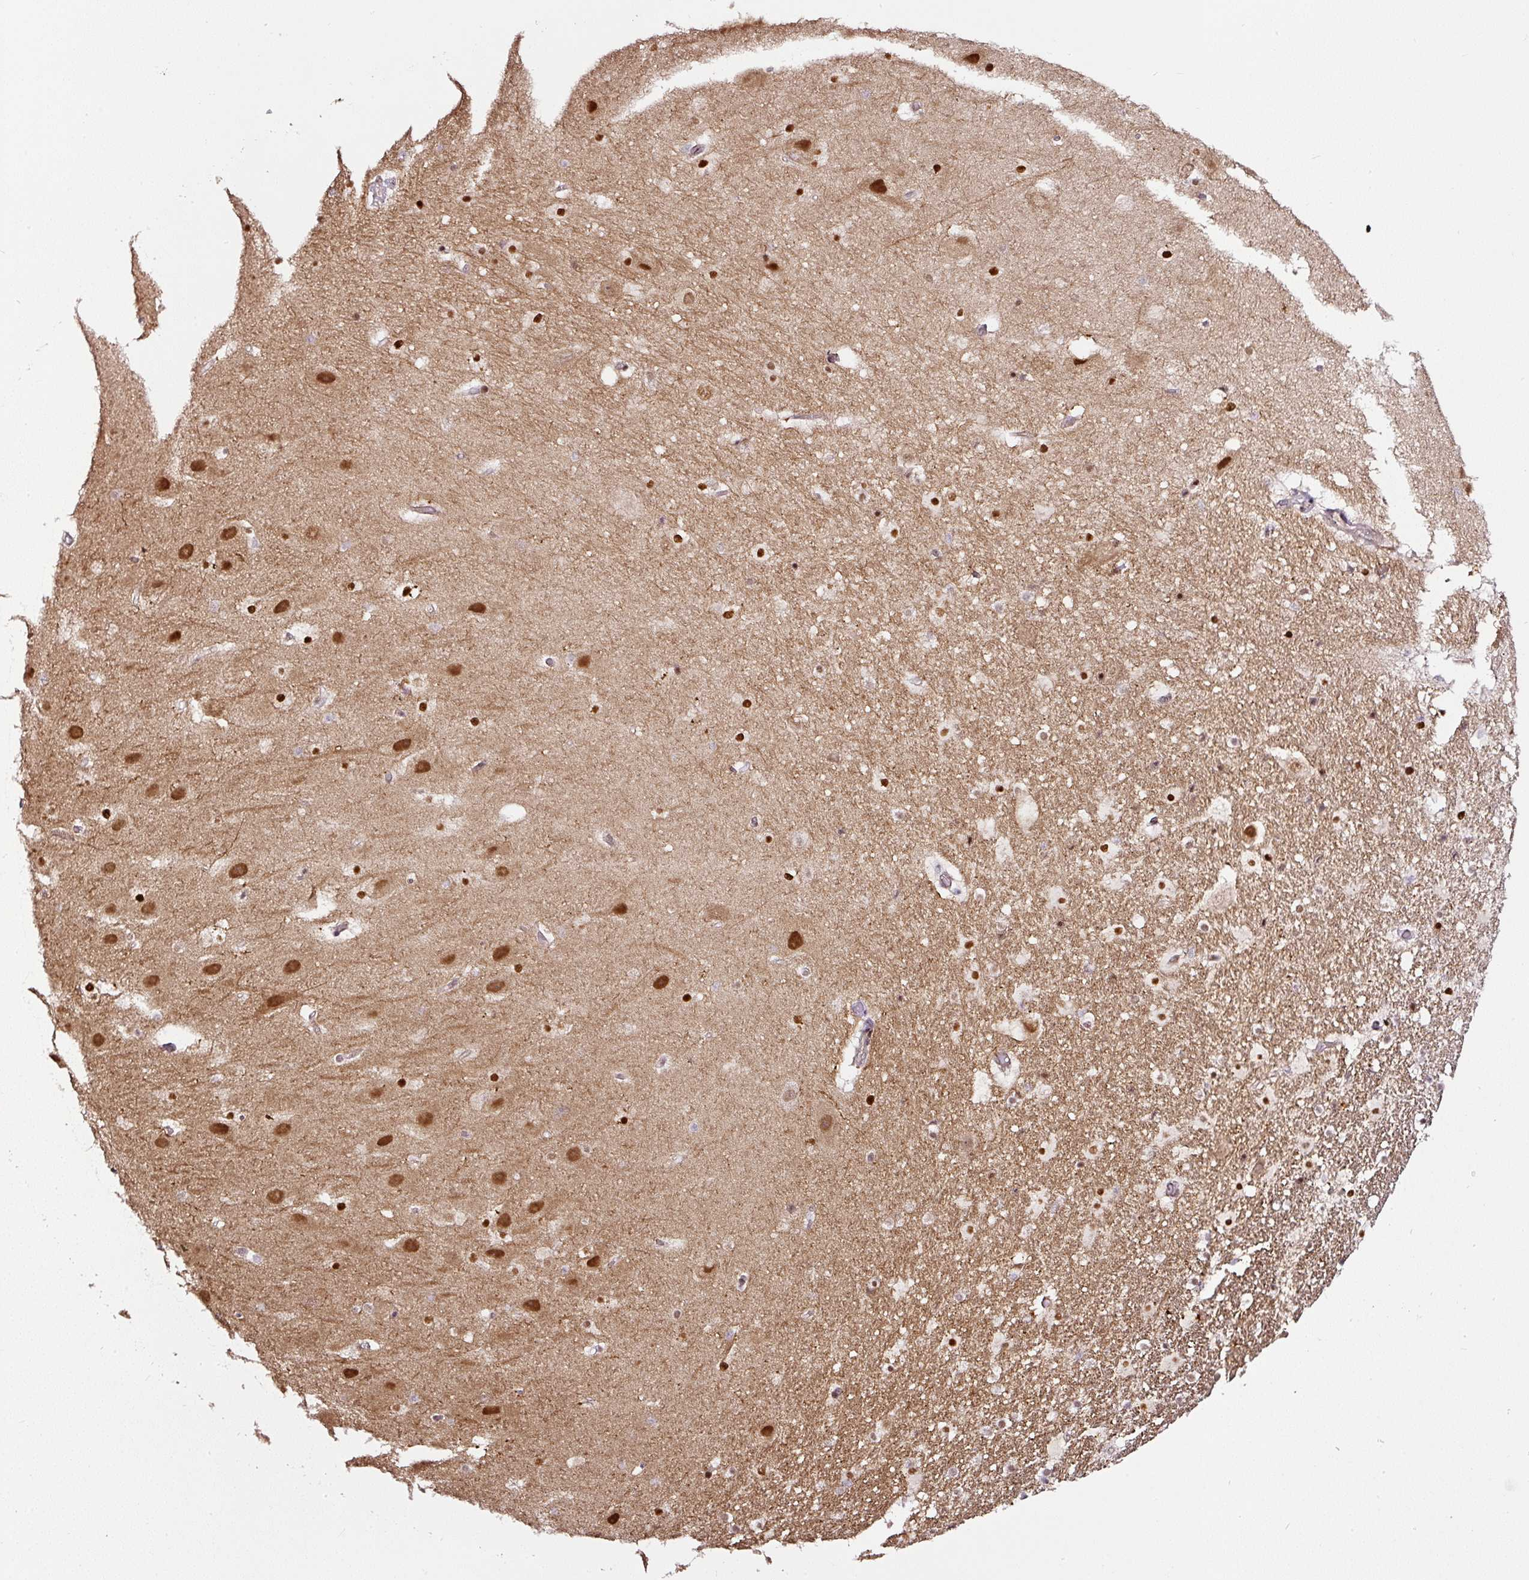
{"staining": {"intensity": "strong", "quantity": "<25%", "location": "nuclear"}, "tissue": "hippocampus", "cell_type": "Glial cells", "image_type": "normal", "snomed": [{"axis": "morphology", "description": "Normal tissue, NOS"}, {"axis": "topography", "description": "Hippocampus"}], "caption": "DAB (3,3'-diaminobenzidine) immunohistochemical staining of unremarkable hippocampus exhibits strong nuclear protein positivity in approximately <25% of glial cells. Ihc stains the protein of interest in brown and the nuclei are stained blue.", "gene": "KDM4E", "patient": {"sex": "male", "age": 37}}